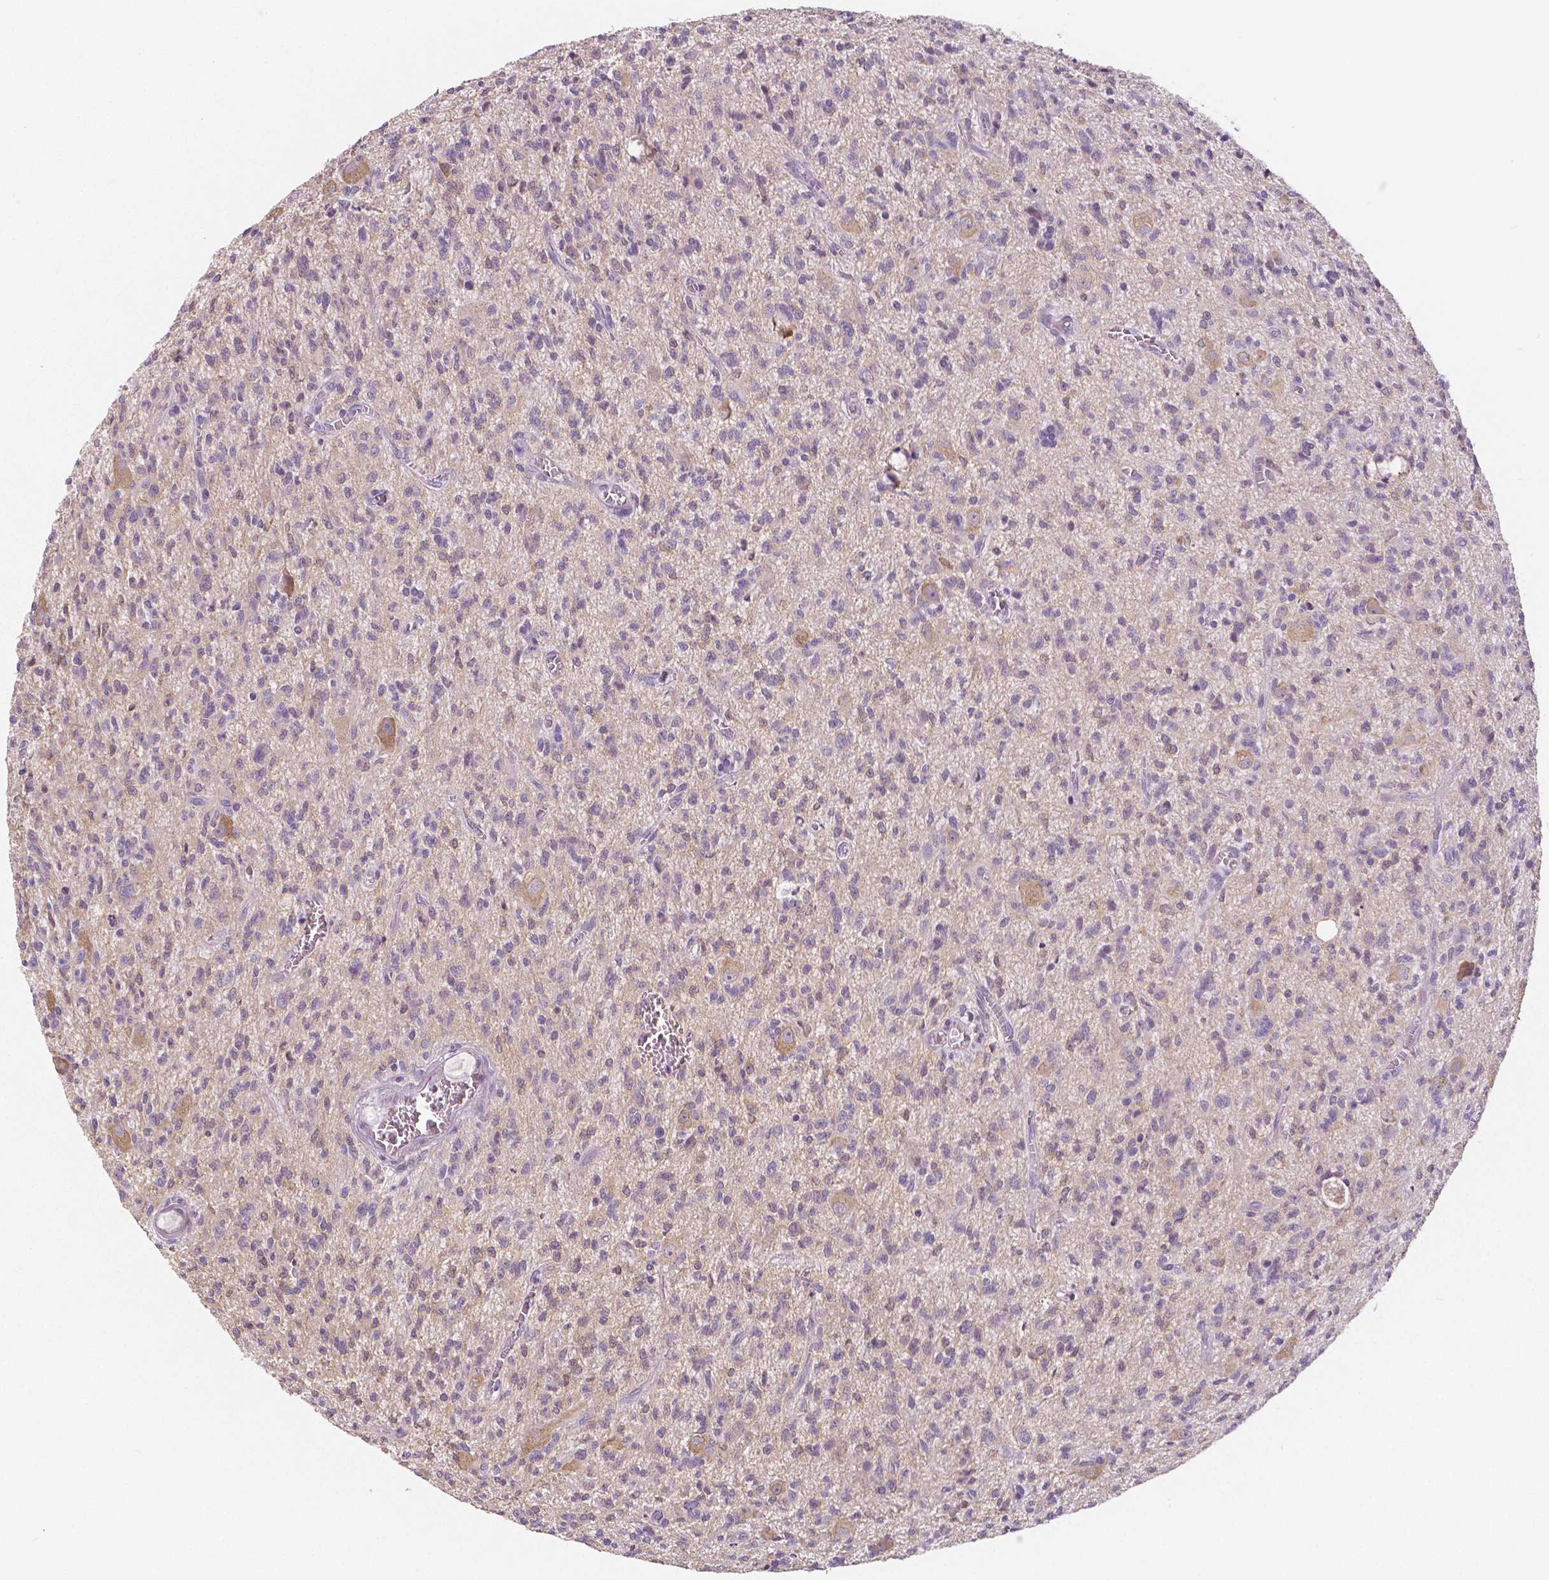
{"staining": {"intensity": "negative", "quantity": "none", "location": "none"}, "tissue": "glioma", "cell_type": "Tumor cells", "image_type": "cancer", "snomed": [{"axis": "morphology", "description": "Glioma, malignant, Low grade"}, {"axis": "topography", "description": "Brain"}], "caption": "Immunohistochemistry (IHC) photomicrograph of glioma stained for a protein (brown), which displays no expression in tumor cells. Brightfield microscopy of IHC stained with DAB (brown) and hematoxylin (blue), captured at high magnification.", "gene": "CRMP1", "patient": {"sex": "male", "age": 64}}